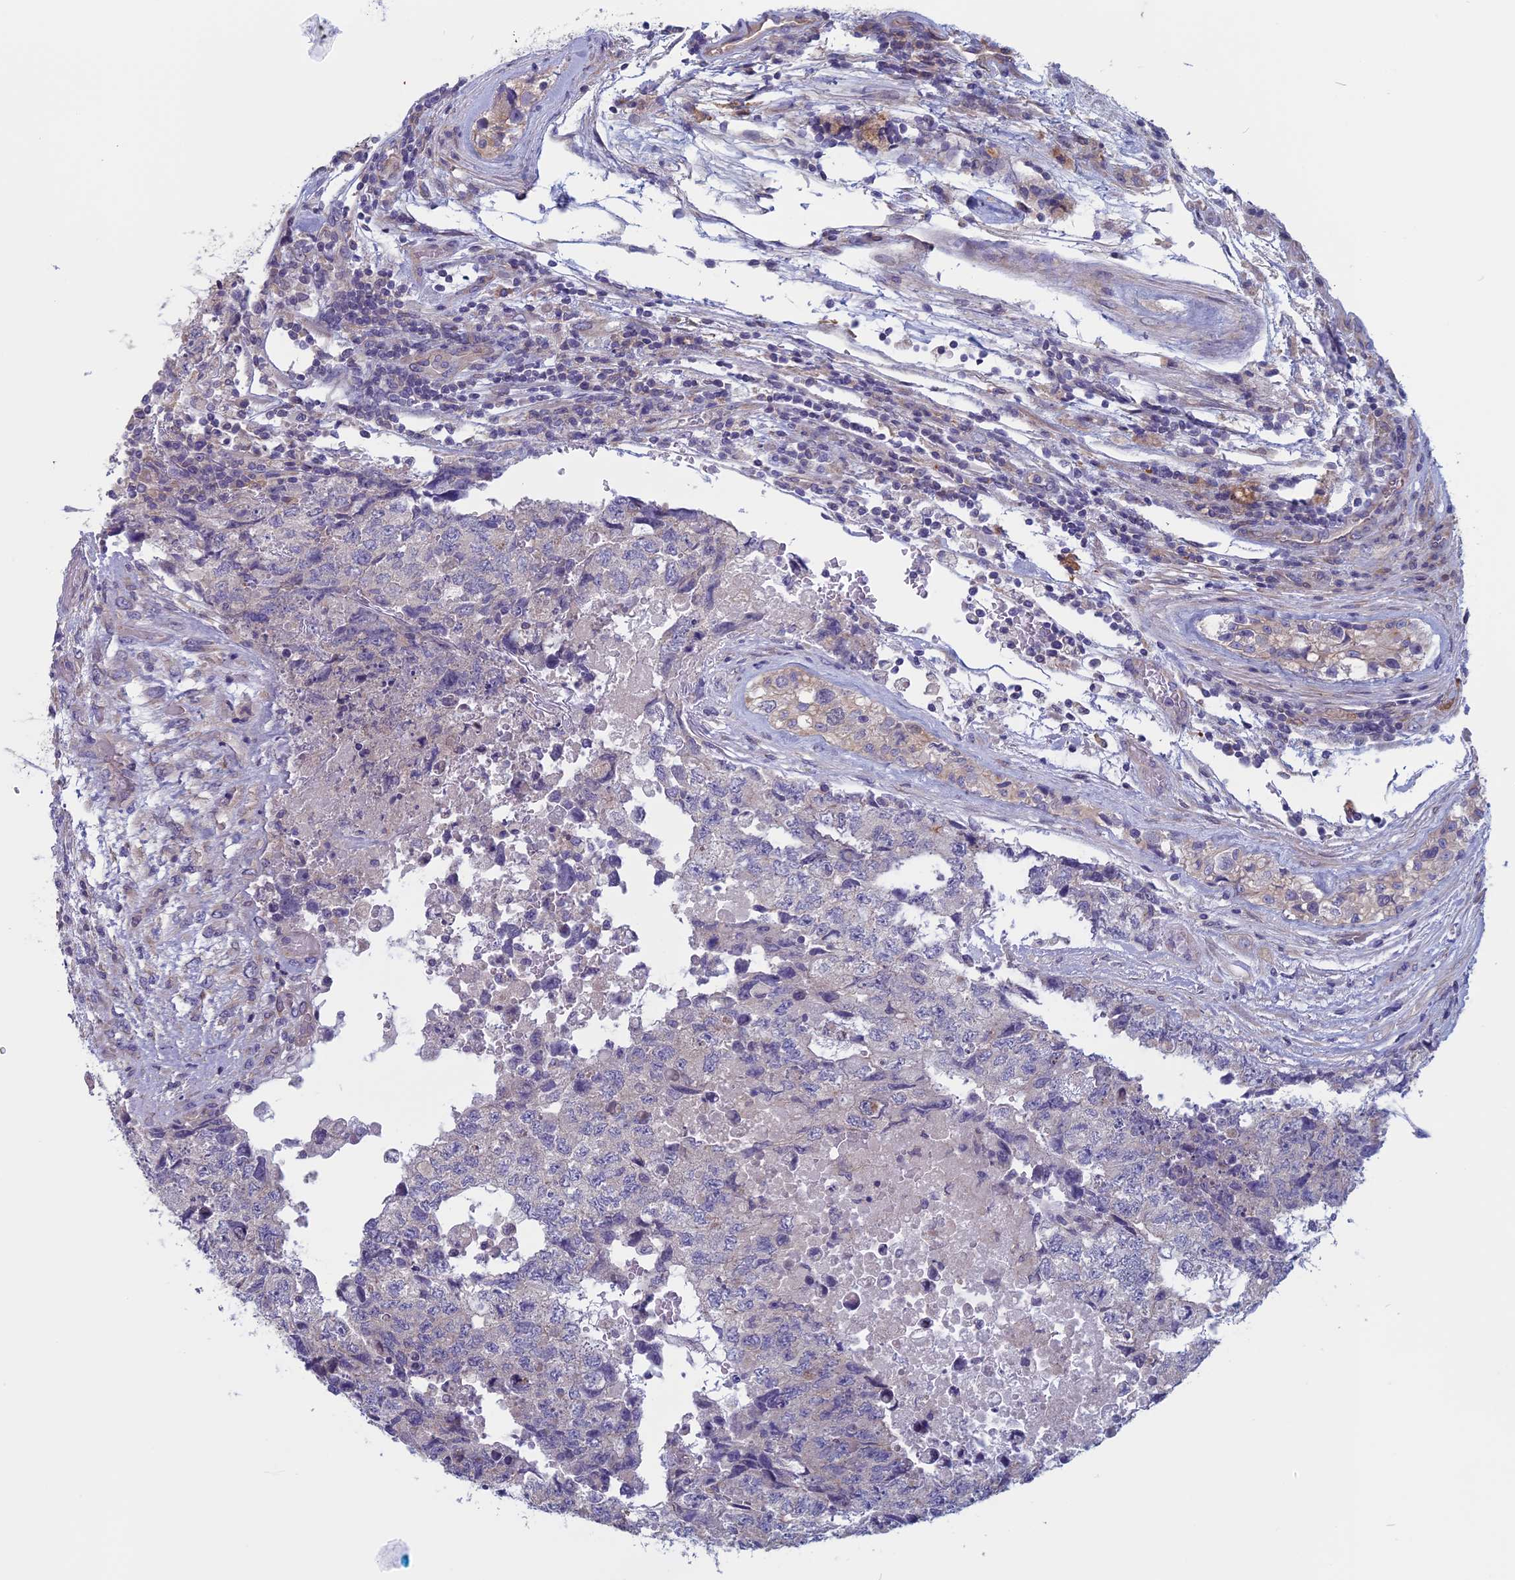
{"staining": {"intensity": "negative", "quantity": "none", "location": "none"}, "tissue": "testis cancer", "cell_type": "Tumor cells", "image_type": "cancer", "snomed": [{"axis": "morphology", "description": "Carcinoma, Embryonal, NOS"}, {"axis": "topography", "description": "Testis"}], "caption": "Tumor cells are negative for protein expression in human testis cancer (embryonal carcinoma).", "gene": "CNOT6L", "patient": {"sex": "male", "age": 36}}